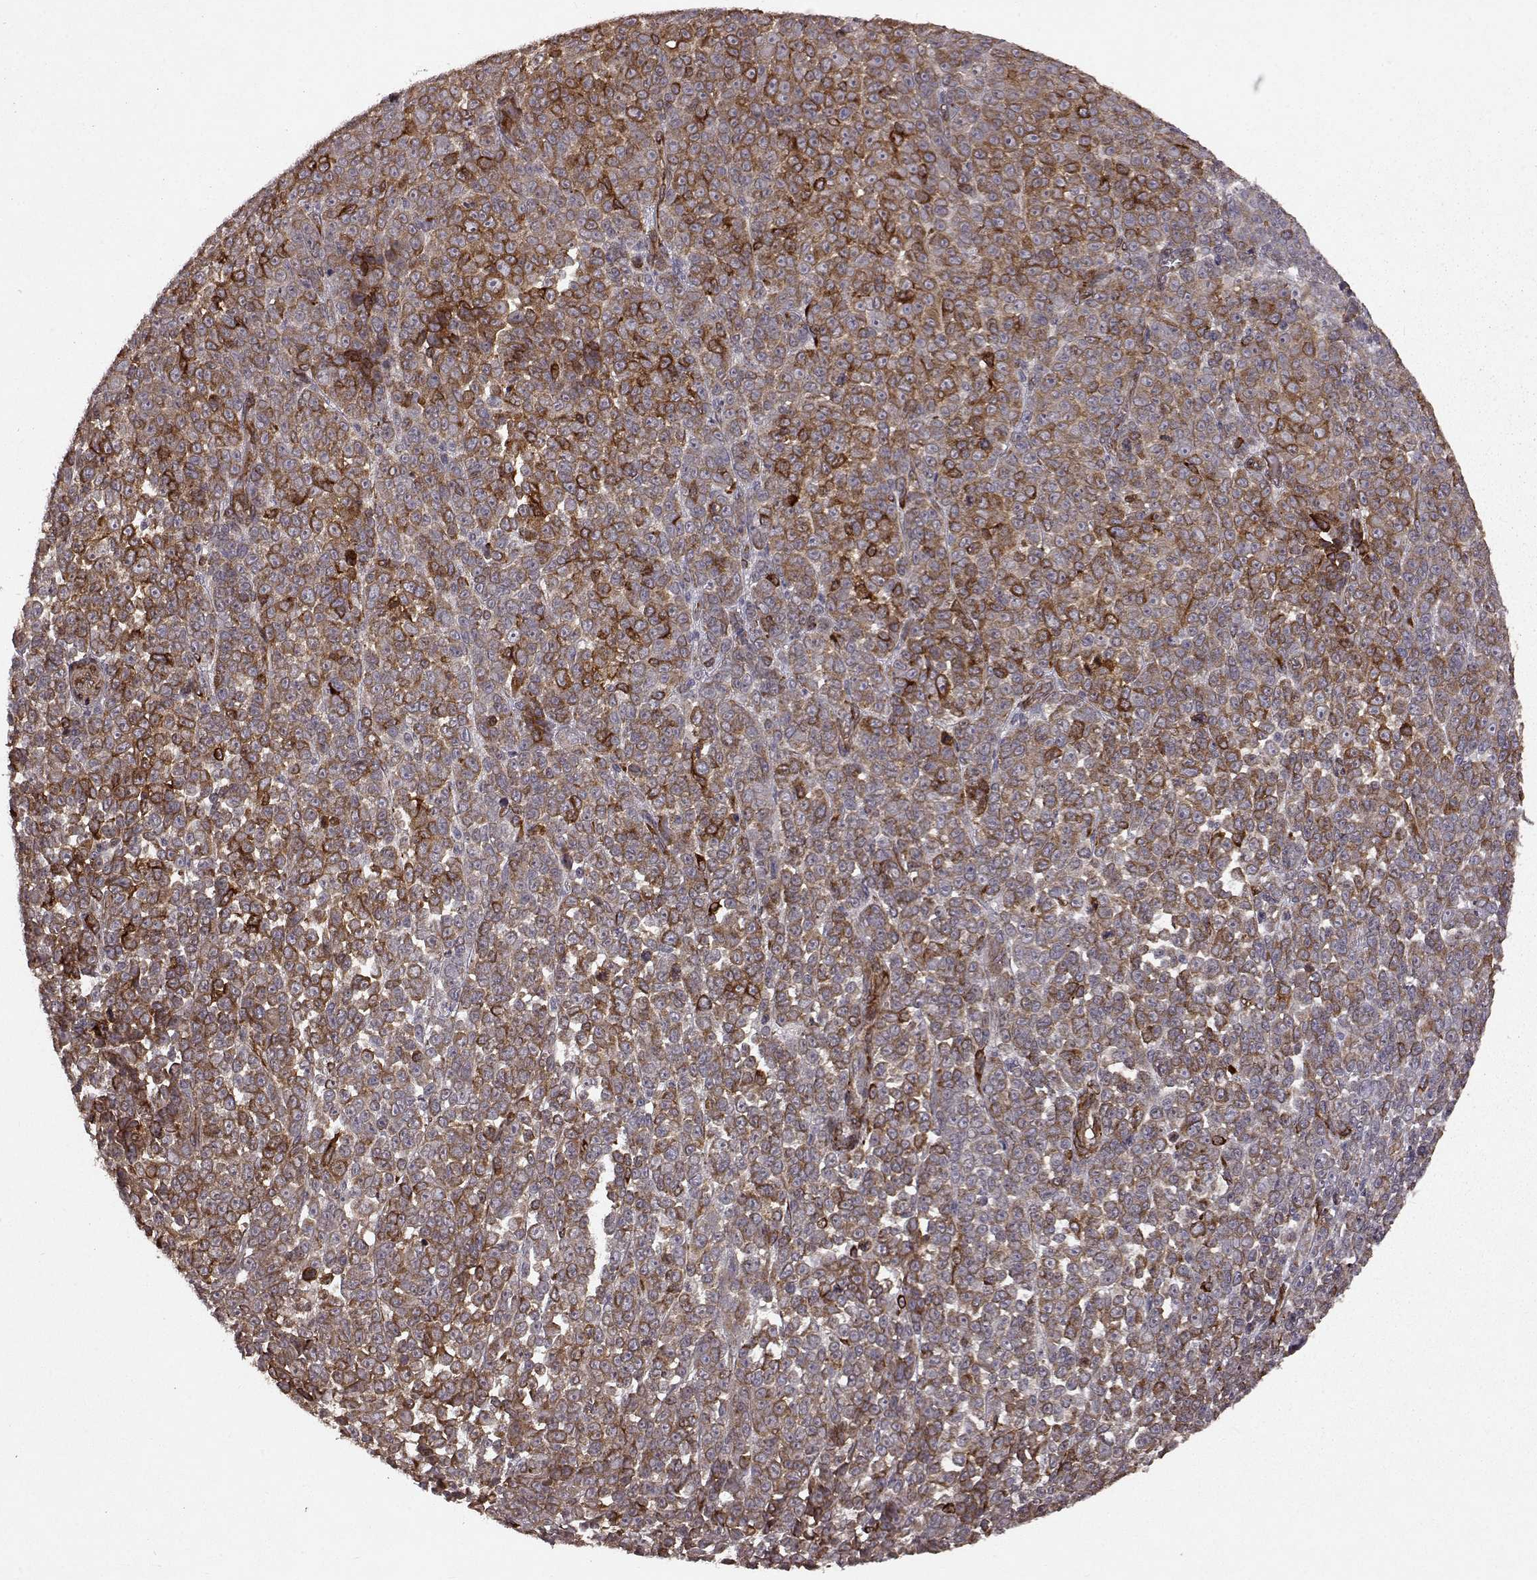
{"staining": {"intensity": "strong", "quantity": "<25%", "location": "cytoplasmic/membranous"}, "tissue": "melanoma", "cell_type": "Tumor cells", "image_type": "cancer", "snomed": [{"axis": "morphology", "description": "Malignant melanoma, NOS"}, {"axis": "topography", "description": "Skin"}], "caption": "Malignant melanoma stained with DAB IHC reveals medium levels of strong cytoplasmic/membranous staining in about <25% of tumor cells.", "gene": "FSTL1", "patient": {"sex": "female", "age": 95}}